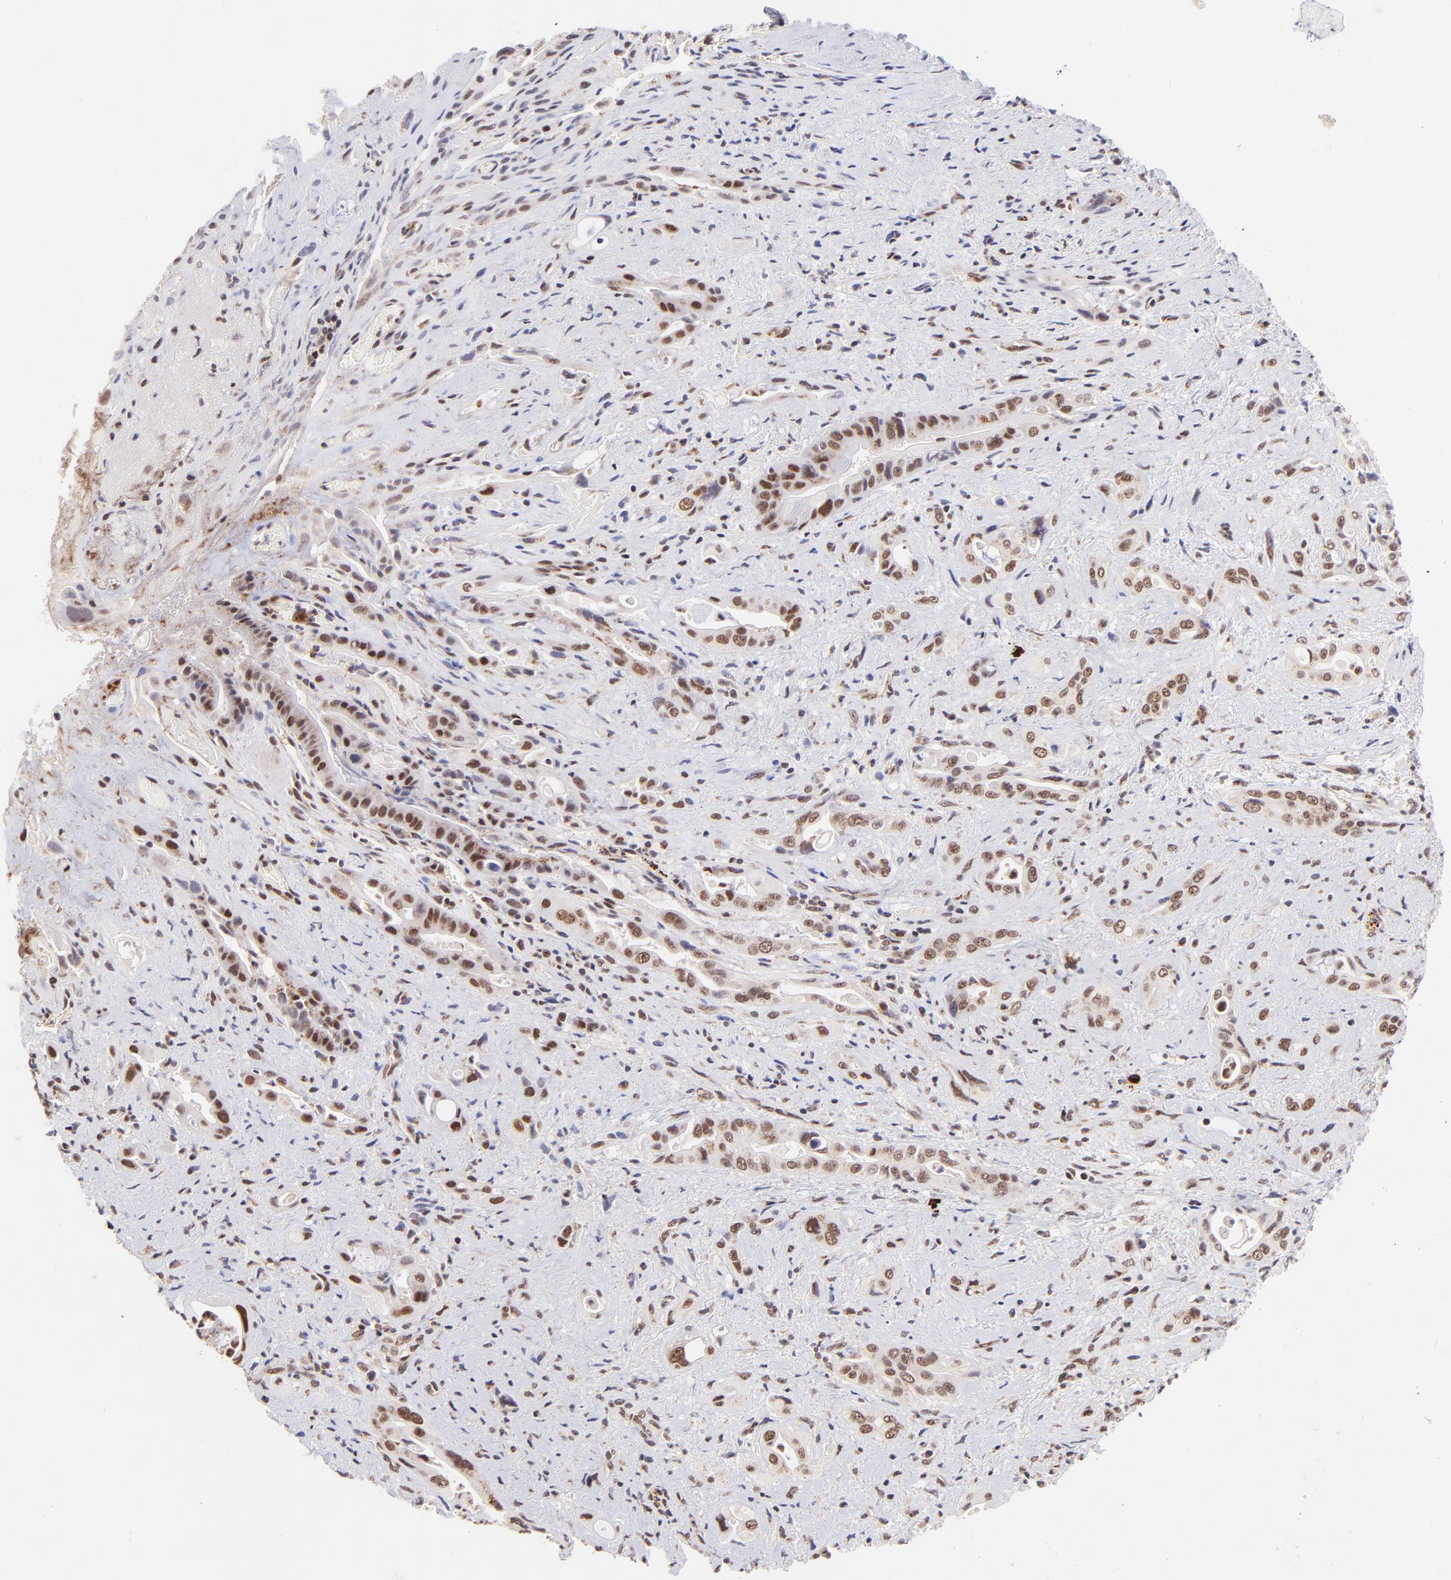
{"staining": {"intensity": "strong", "quantity": ">75%", "location": "nuclear"}, "tissue": "pancreatic cancer", "cell_type": "Tumor cells", "image_type": "cancer", "snomed": [{"axis": "morphology", "description": "Adenocarcinoma, NOS"}, {"axis": "topography", "description": "Pancreas"}], "caption": "This is a photomicrograph of immunohistochemistry staining of pancreatic cancer, which shows strong staining in the nuclear of tumor cells.", "gene": "MED12", "patient": {"sex": "male", "age": 77}}